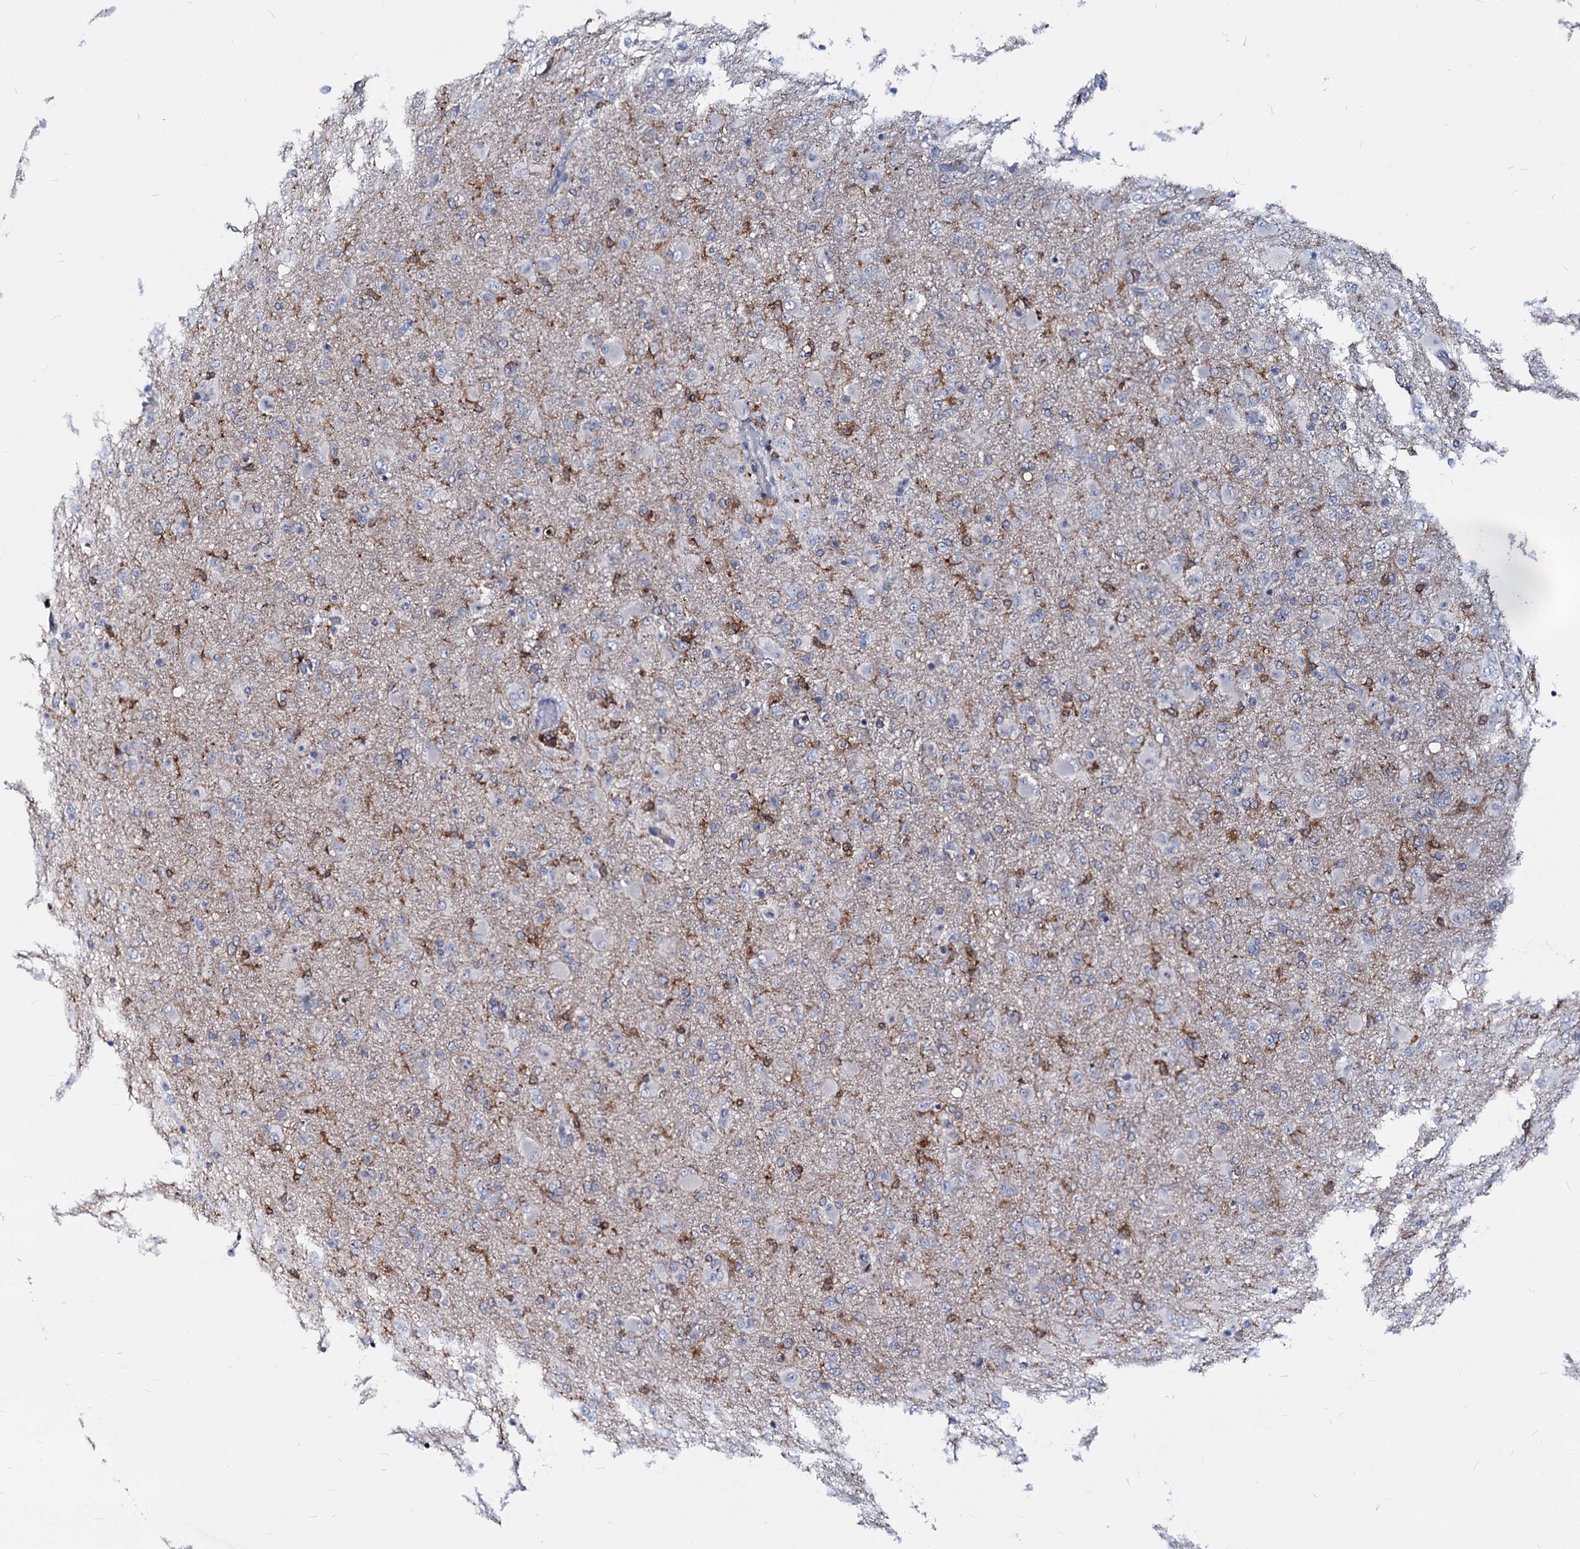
{"staining": {"intensity": "negative", "quantity": "none", "location": "none"}, "tissue": "glioma", "cell_type": "Tumor cells", "image_type": "cancer", "snomed": [{"axis": "morphology", "description": "Glioma, malignant, Low grade"}, {"axis": "topography", "description": "Brain"}], "caption": "The histopathology image displays no significant expression in tumor cells of glioma.", "gene": "RHOG", "patient": {"sex": "male", "age": 65}}